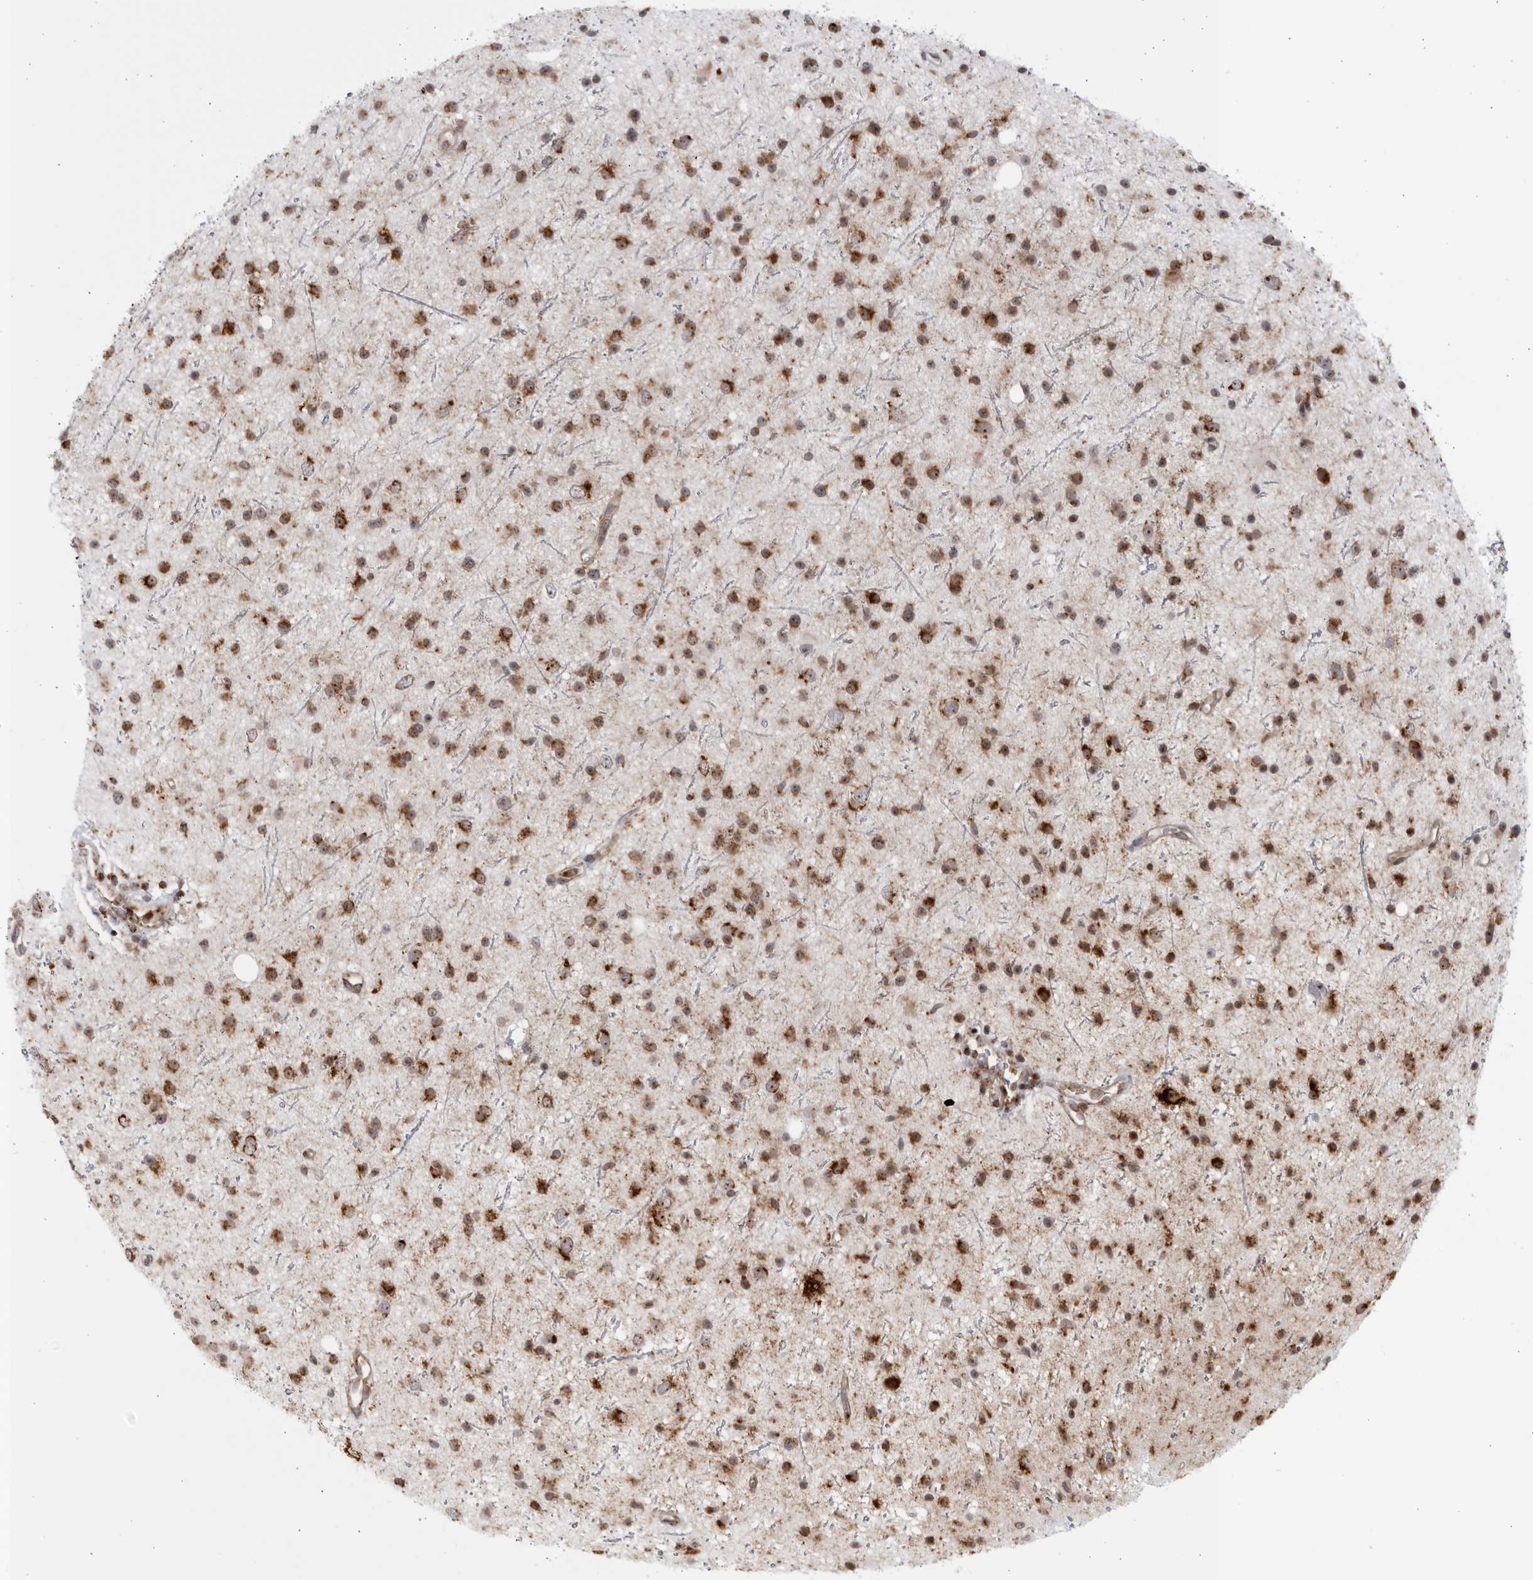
{"staining": {"intensity": "strong", "quantity": ">75%", "location": "cytoplasmic/membranous"}, "tissue": "glioma", "cell_type": "Tumor cells", "image_type": "cancer", "snomed": [{"axis": "morphology", "description": "Glioma, malignant, Low grade"}, {"axis": "topography", "description": "Cerebral cortex"}], "caption": "Strong cytoplasmic/membranous positivity is appreciated in approximately >75% of tumor cells in malignant glioma (low-grade). (DAB IHC, brown staining for protein, blue staining for nuclei).", "gene": "RBM34", "patient": {"sex": "female", "age": 39}}